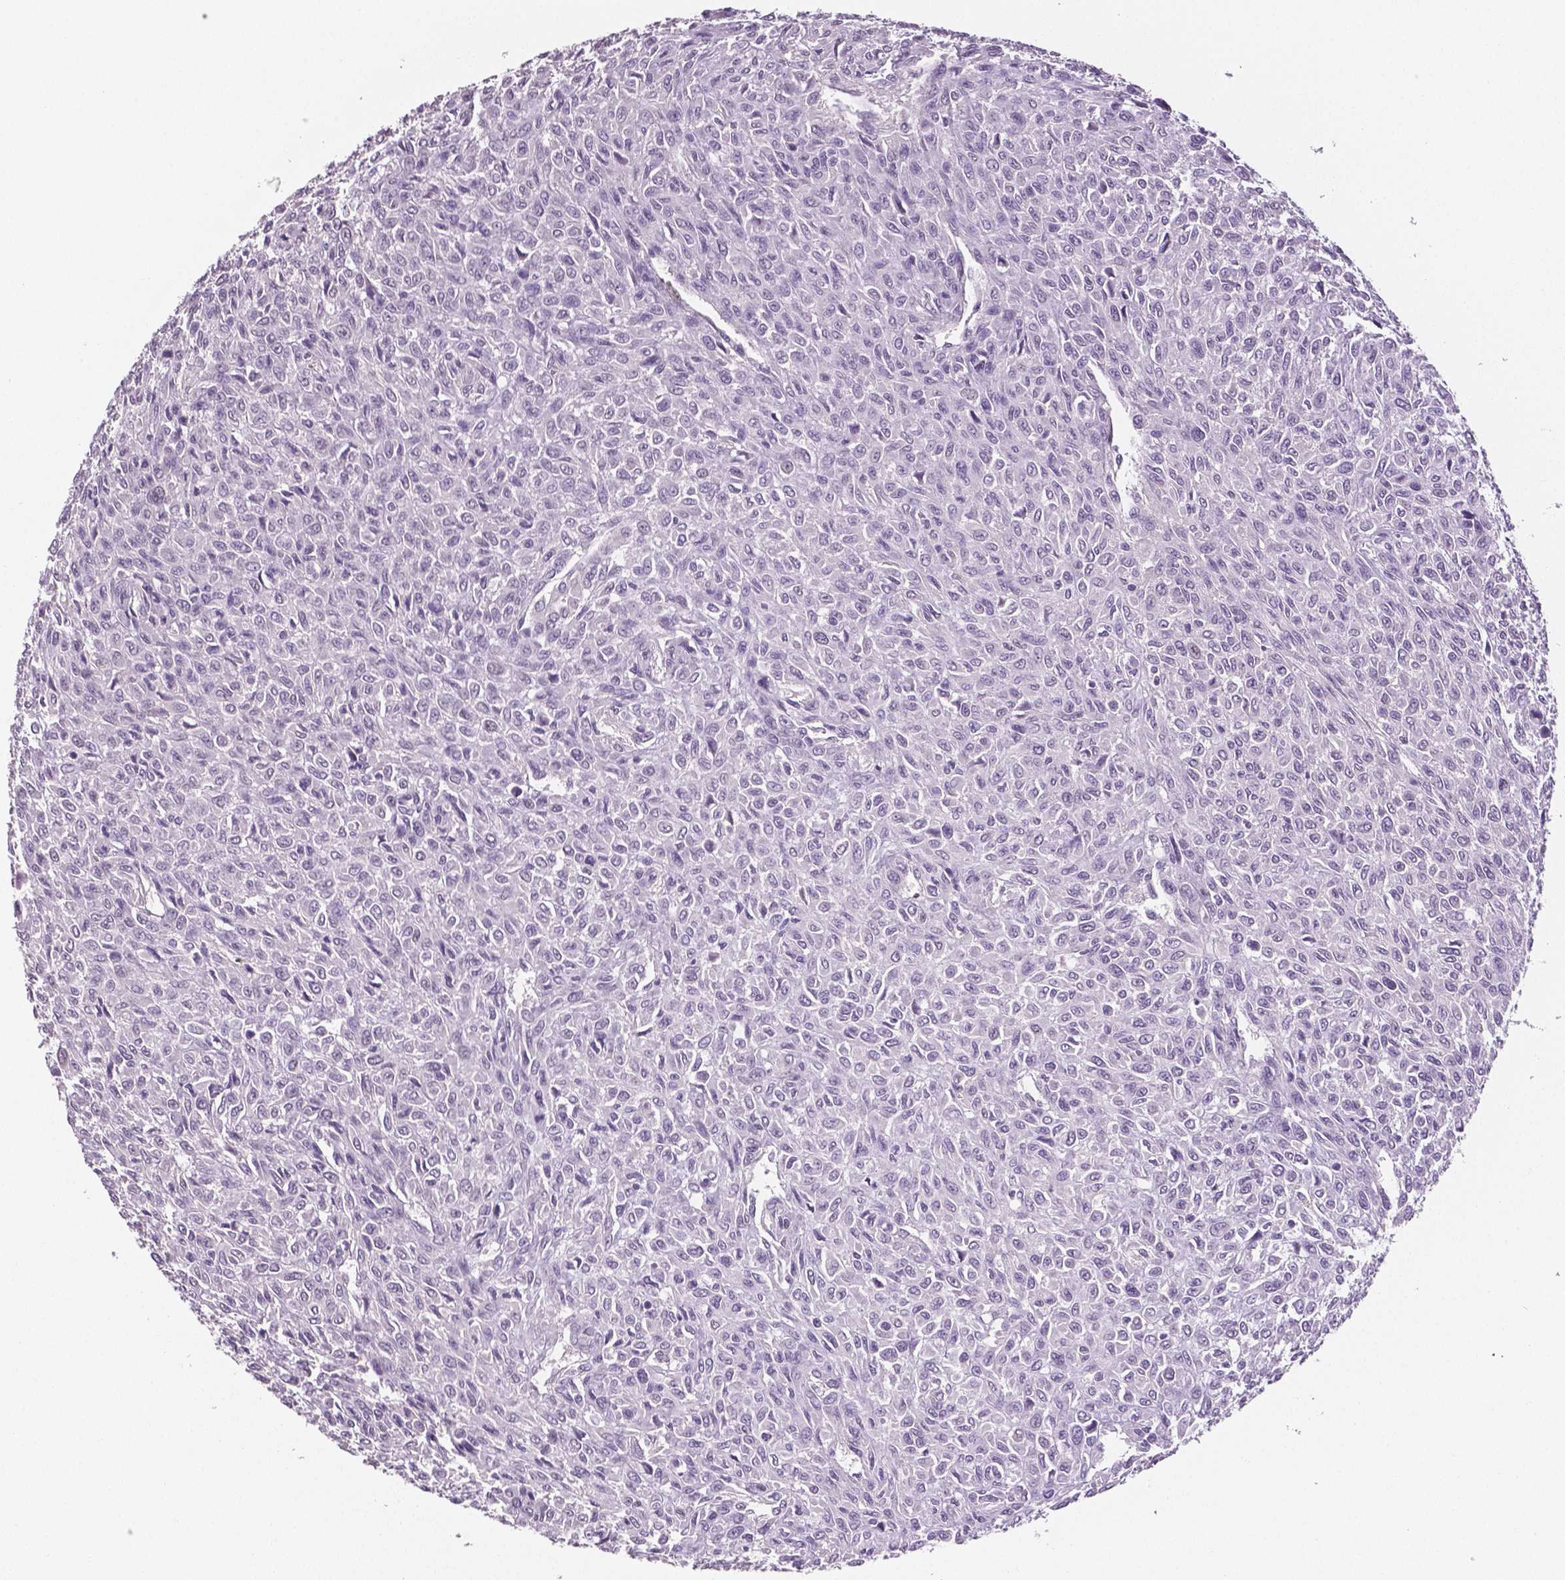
{"staining": {"intensity": "negative", "quantity": "none", "location": "none"}, "tissue": "renal cancer", "cell_type": "Tumor cells", "image_type": "cancer", "snomed": [{"axis": "morphology", "description": "Adenocarcinoma, NOS"}, {"axis": "topography", "description": "Kidney"}], "caption": "A histopathology image of adenocarcinoma (renal) stained for a protein reveals no brown staining in tumor cells. Nuclei are stained in blue.", "gene": "TSPAN7", "patient": {"sex": "male", "age": 58}}